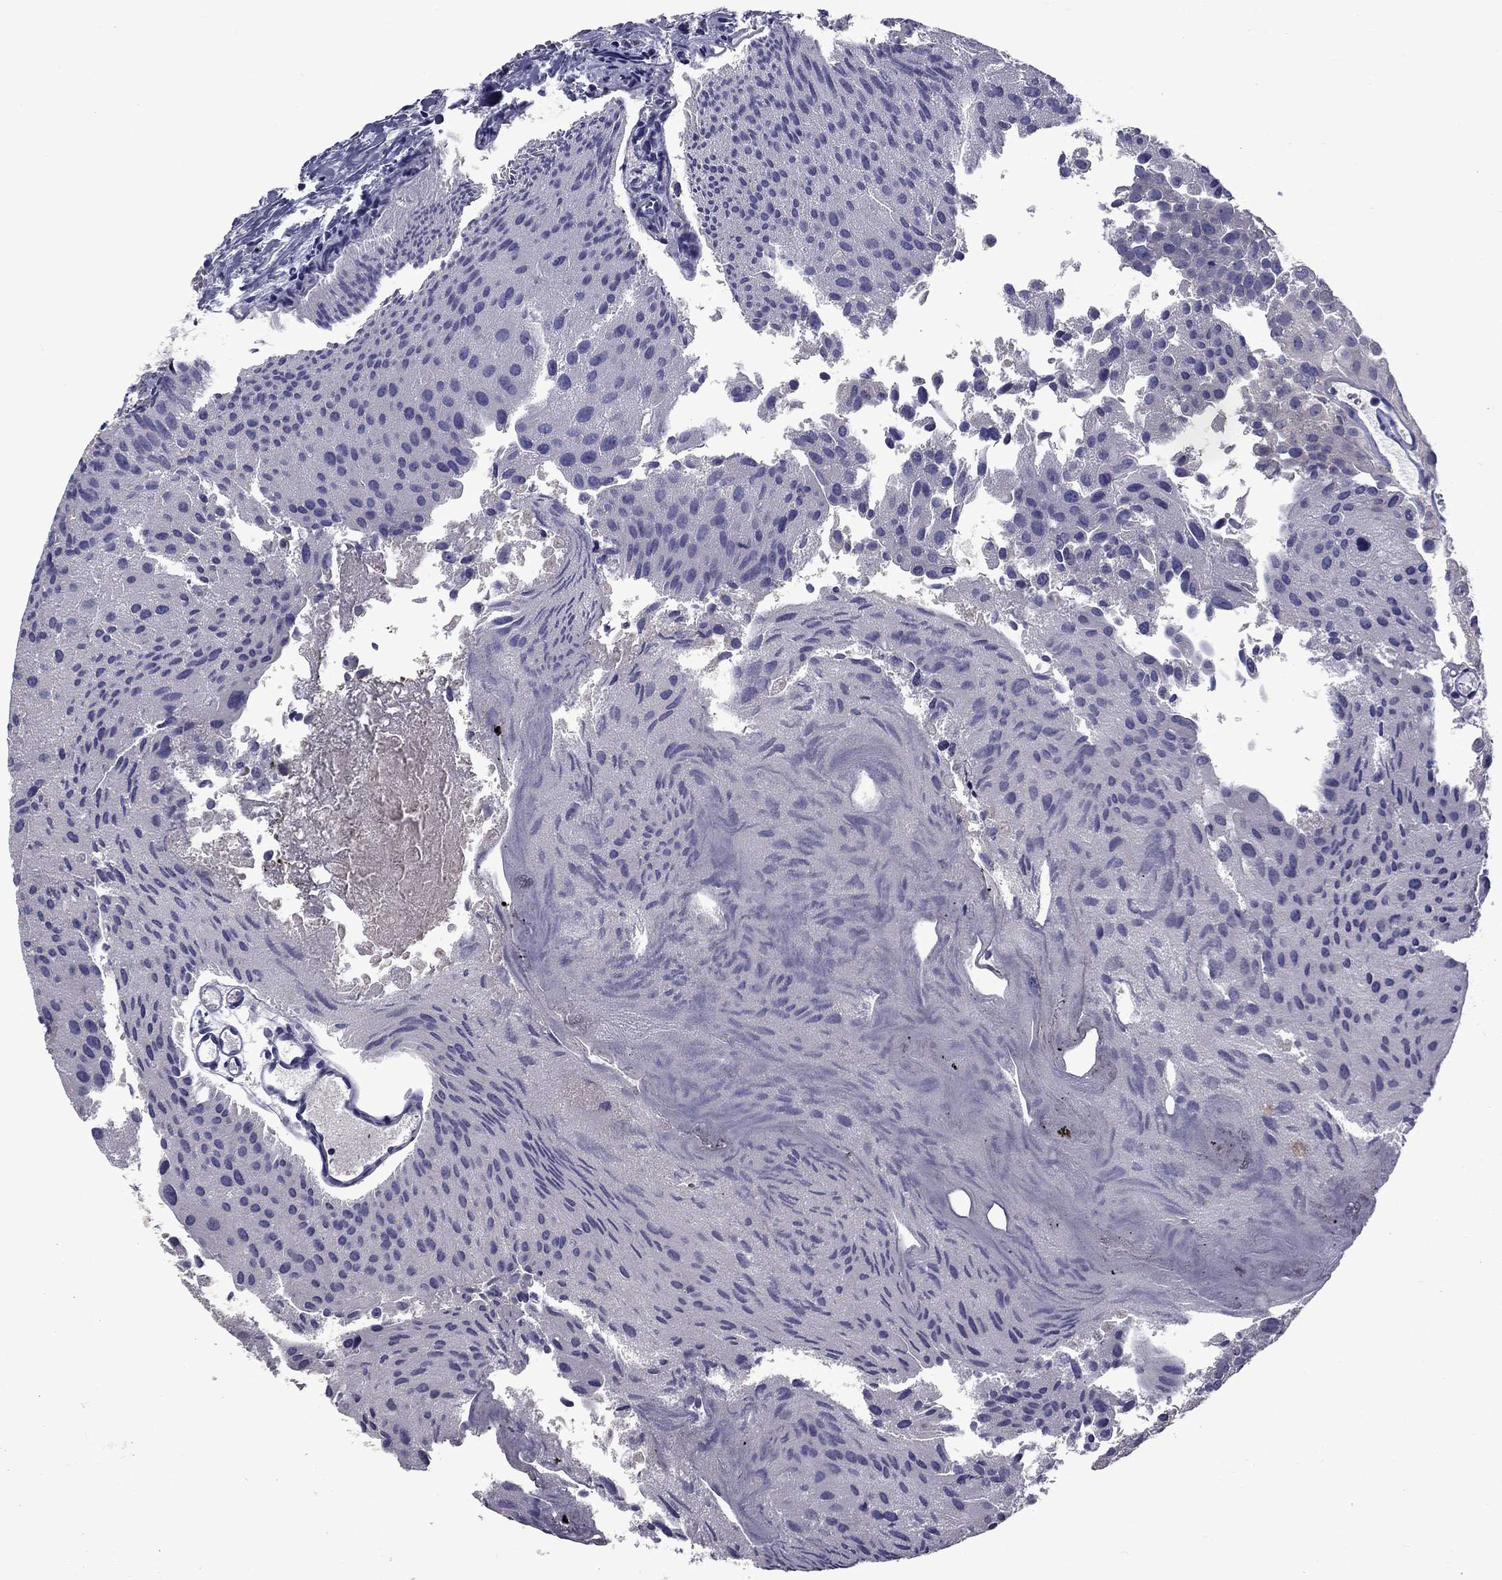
{"staining": {"intensity": "negative", "quantity": "none", "location": "none"}, "tissue": "urothelial cancer", "cell_type": "Tumor cells", "image_type": "cancer", "snomed": [{"axis": "morphology", "description": "Urothelial carcinoma, Low grade"}, {"axis": "topography", "description": "Urinary bladder"}], "caption": "IHC photomicrograph of neoplastic tissue: urothelial carcinoma (low-grade) stained with DAB demonstrates no significant protein expression in tumor cells.", "gene": "SNTA1", "patient": {"sex": "female", "age": 78}}